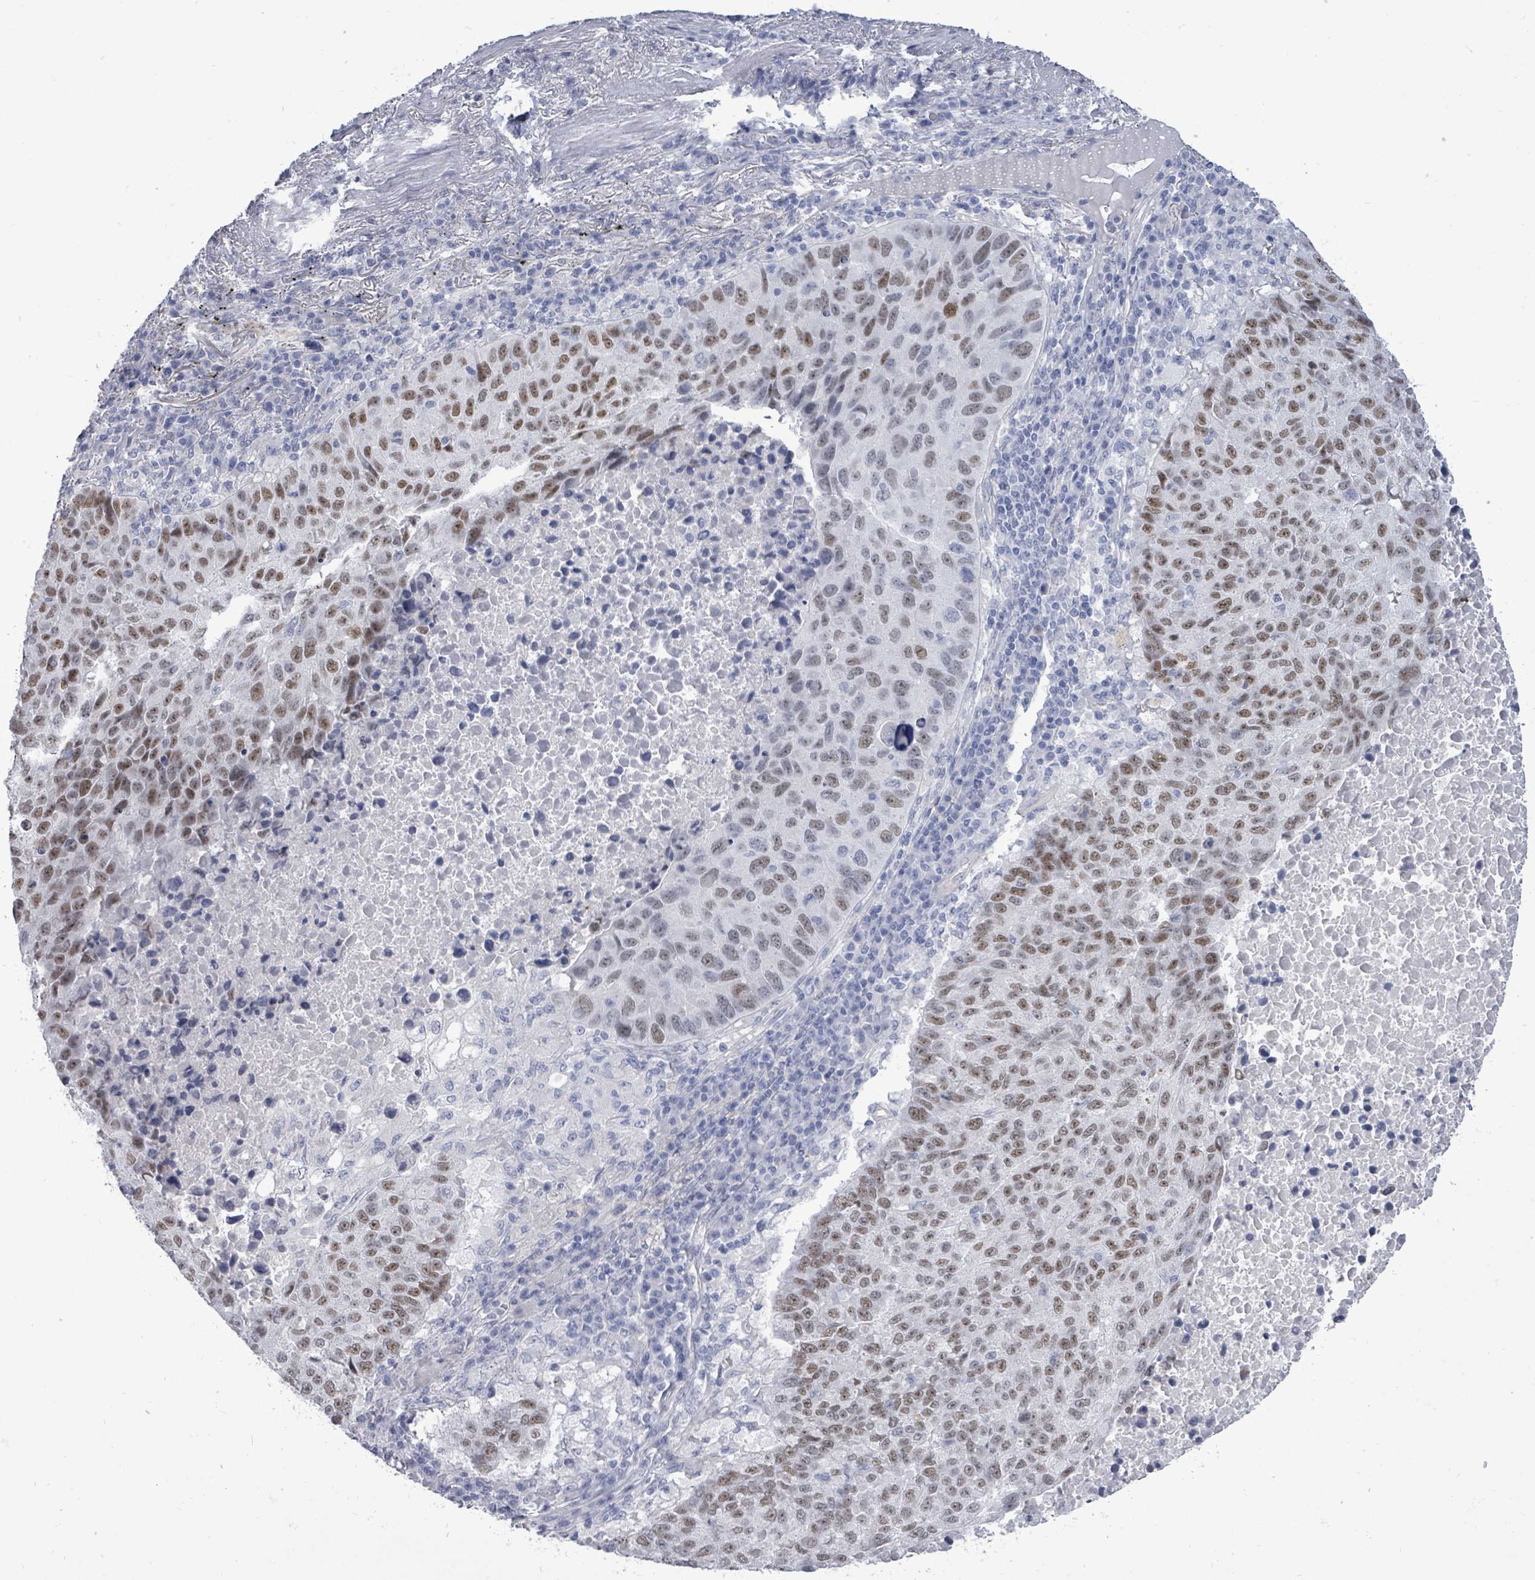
{"staining": {"intensity": "moderate", "quantity": ">75%", "location": "nuclear"}, "tissue": "lung cancer", "cell_type": "Tumor cells", "image_type": "cancer", "snomed": [{"axis": "morphology", "description": "Squamous cell carcinoma, NOS"}, {"axis": "topography", "description": "Lung"}], "caption": "A brown stain highlights moderate nuclear staining of a protein in lung cancer (squamous cell carcinoma) tumor cells.", "gene": "CT45A5", "patient": {"sex": "male", "age": 73}}